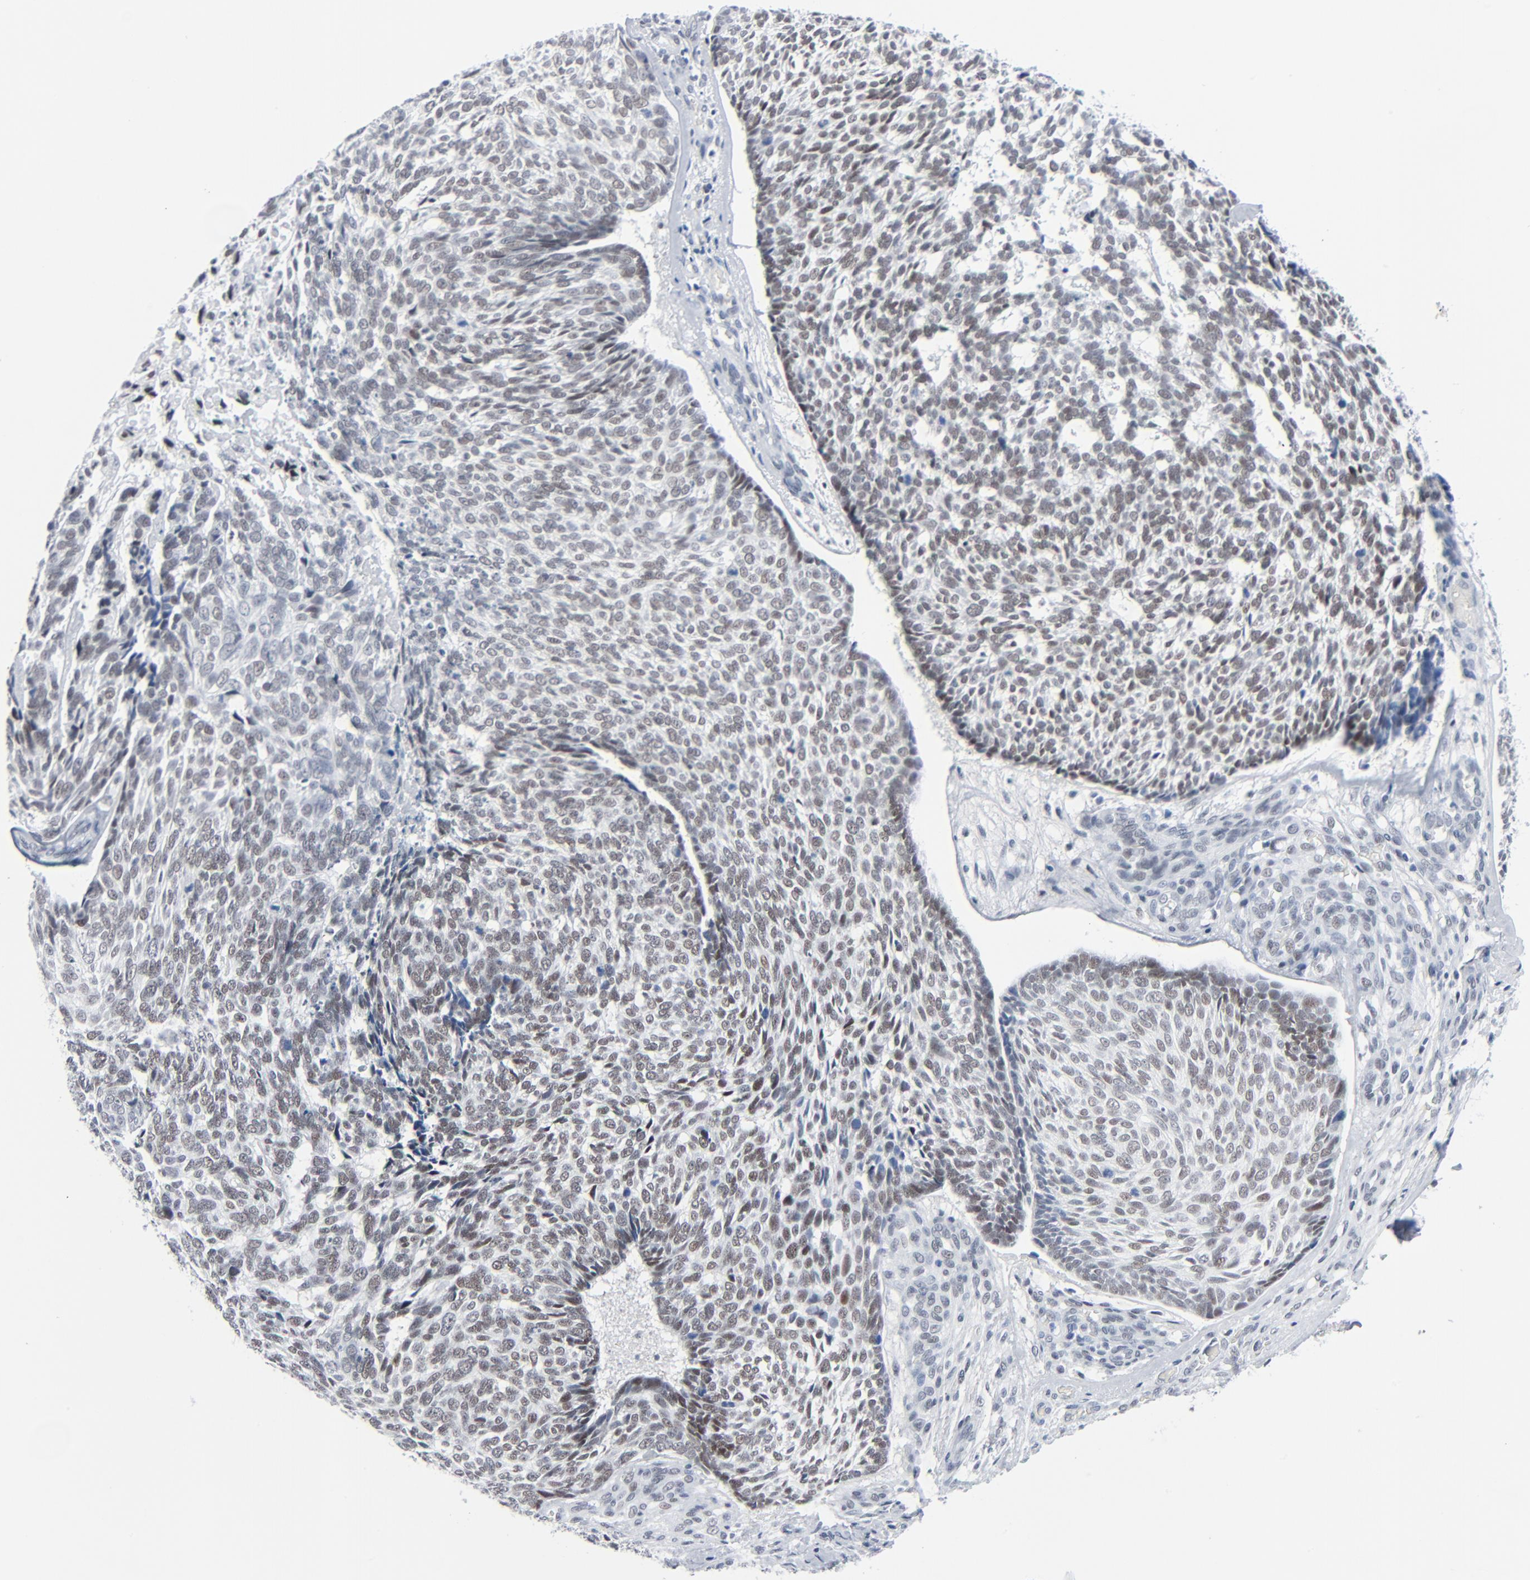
{"staining": {"intensity": "weak", "quantity": ">75%", "location": "nuclear"}, "tissue": "skin cancer", "cell_type": "Tumor cells", "image_type": "cancer", "snomed": [{"axis": "morphology", "description": "Basal cell carcinoma"}, {"axis": "topography", "description": "Skin"}], "caption": "Immunohistochemistry (IHC) image of neoplastic tissue: skin basal cell carcinoma stained using immunohistochemistry demonstrates low levels of weak protein expression localized specifically in the nuclear of tumor cells, appearing as a nuclear brown color.", "gene": "SIRT1", "patient": {"sex": "male", "age": 72}}